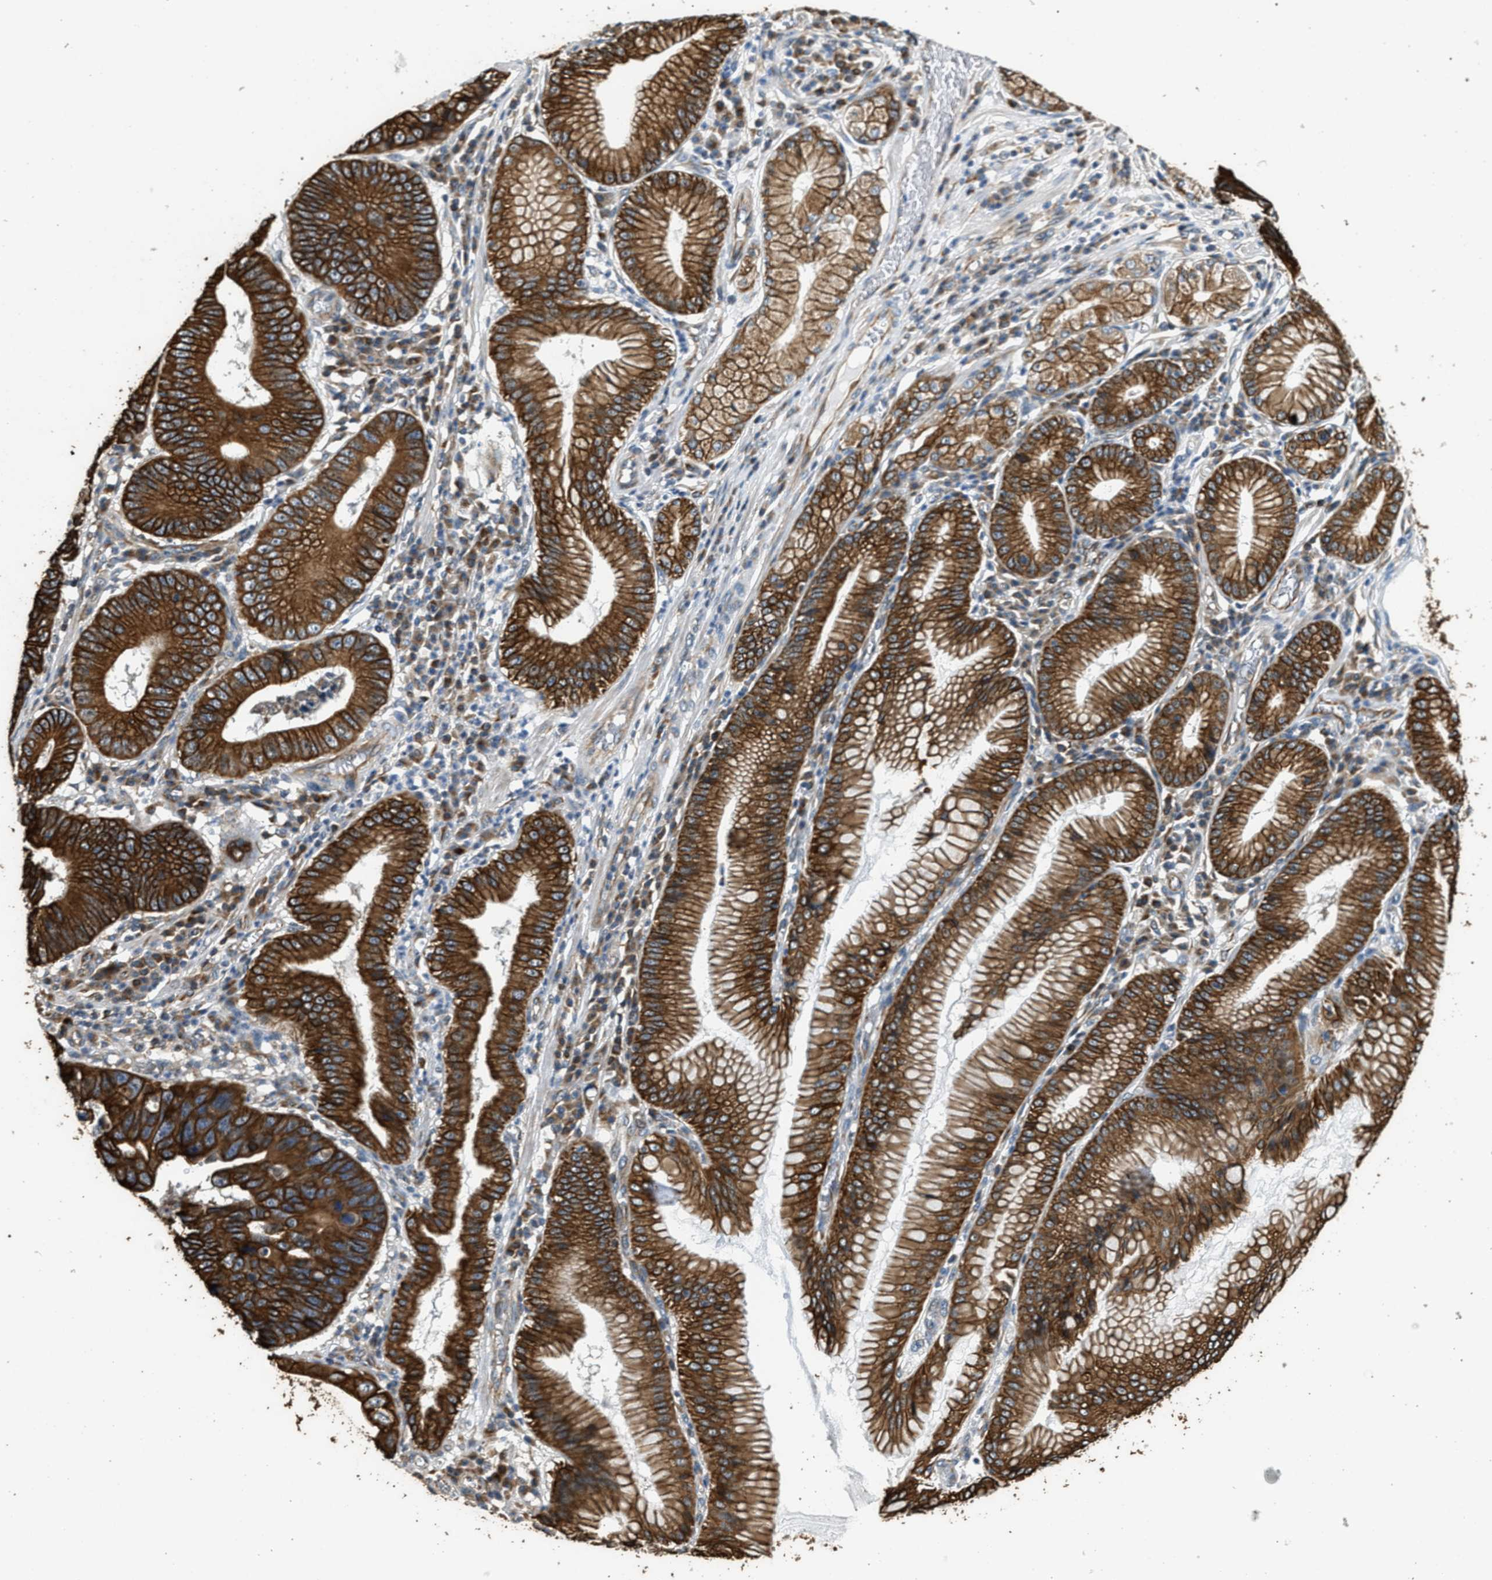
{"staining": {"intensity": "strong", "quantity": ">75%", "location": "cytoplasmic/membranous"}, "tissue": "stomach cancer", "cell_type": "Tumor cells", "image_type": "cancer", "snomed": [{"axis": "morphology", "description": "Adenocarcinoma, NOS"}, {"axis": "topography", "description": "Stomach"}], "caption": "Protein positivity by immunohistochemistry reveals strong cytoplasmic/membranous expression in about >75% of tumor cells in stomach cancer (adenocarcinoma).", "gene": "PCLO", "patient": {"sex": "male", "age": 59}}